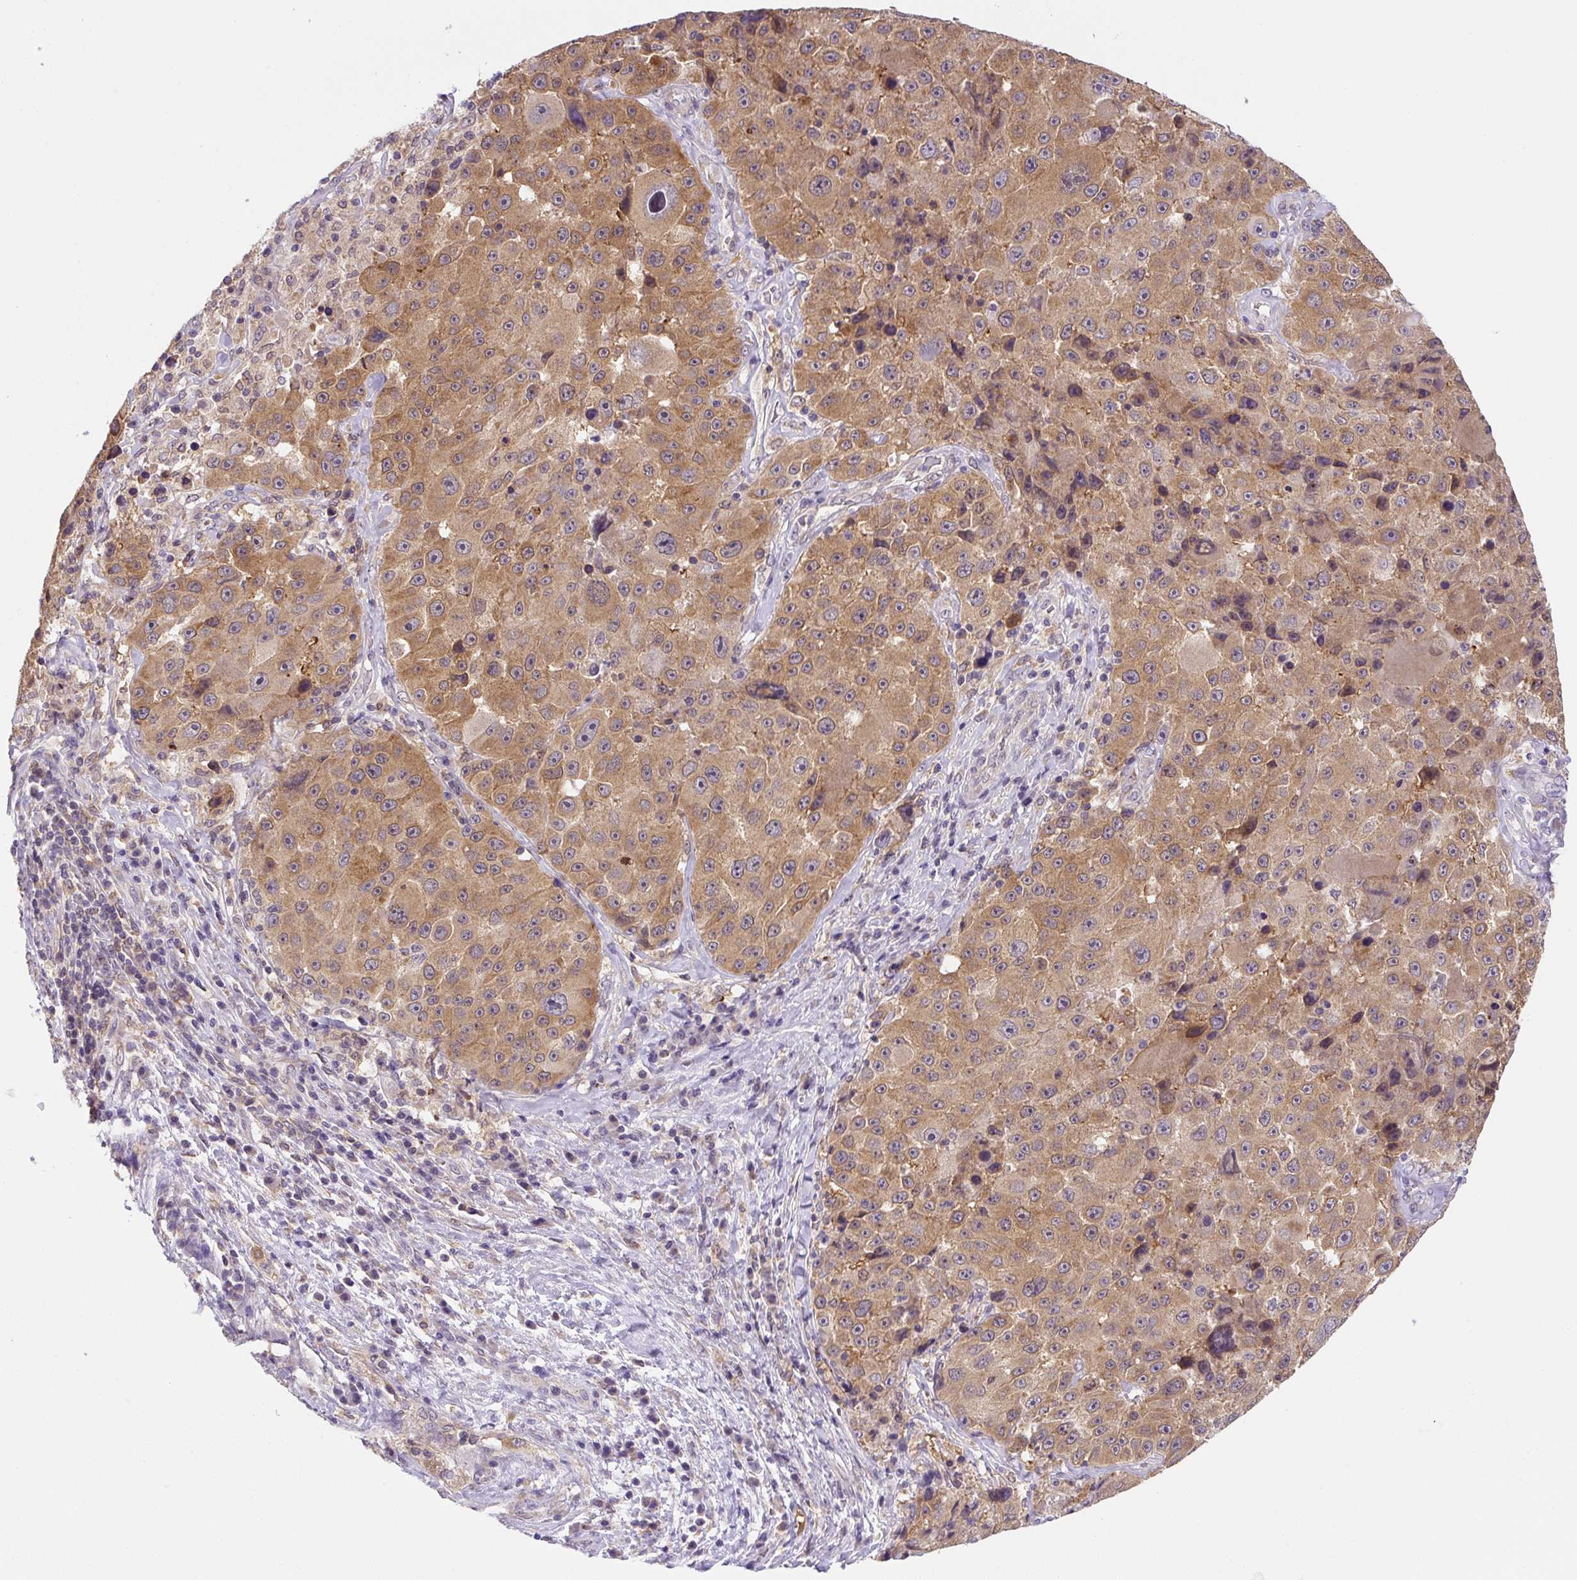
{"staining": {"intensity": "moderate", "quantity": ">75%", "location": "cytoplasmic/membranous"}, "tissue": "melanoma", "cell_type": "Tumor cells", "image_type": "cancer", "snomed": [{"axis": "morphology", "description": "Malignant melanoma, Metastatic site"}, {"axis": "topography", "description": "Lymph node"}], "caption": "A histopathology image showing moderate cytoplasmic/membranous staining in approximately >75% of tumor cells in malignant melanoma (metastatic site), as visualized by brown immunohistochemical staining.", "gene": "PLA2G4A", "patient": {"sex": "male", "age": 62}}